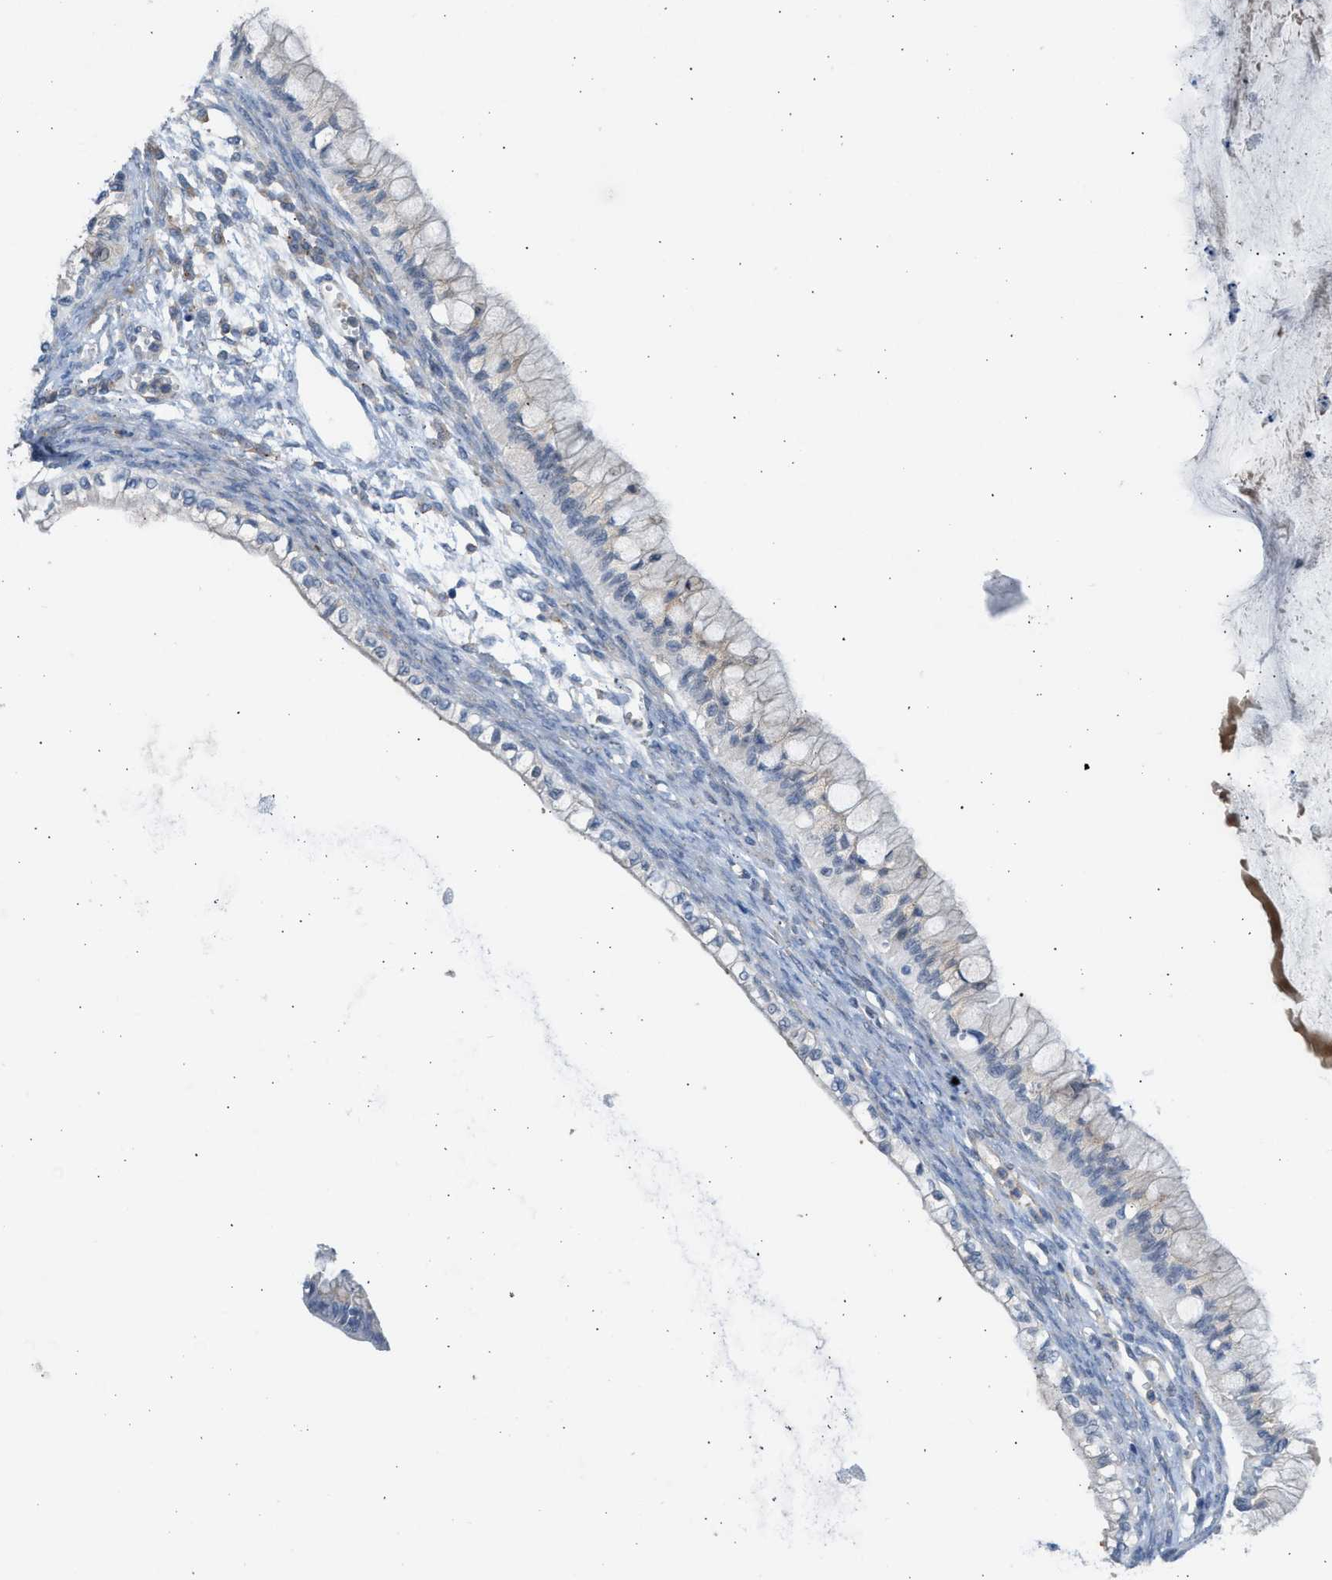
{"staining": {"intensity": "negative", "quantity": "none", "location": "none"}, "tissue": "ovarian cancer", "cell_type": "Tumor cells", "image_type": "cancer", "snomed": [{"axis": "morphology", "description": "Cystadenocarcinoma, mucinous, NOS"}, {"axis": "topography", "description": "Ovary"}], "caption": "High magnification brightfield microscopy of mucinous cystadenocarcinoma (ovarian) stained with DAB (3,3'-diaminobenzidine) (brown) and counterstained with hematoxylin (blue): tumor cells show no significant staining. (DAB immunohistochemistry with hematoxylin counter stain).", "gene": "PCNX3", "patient": {"sex": "female", "age": 57}}